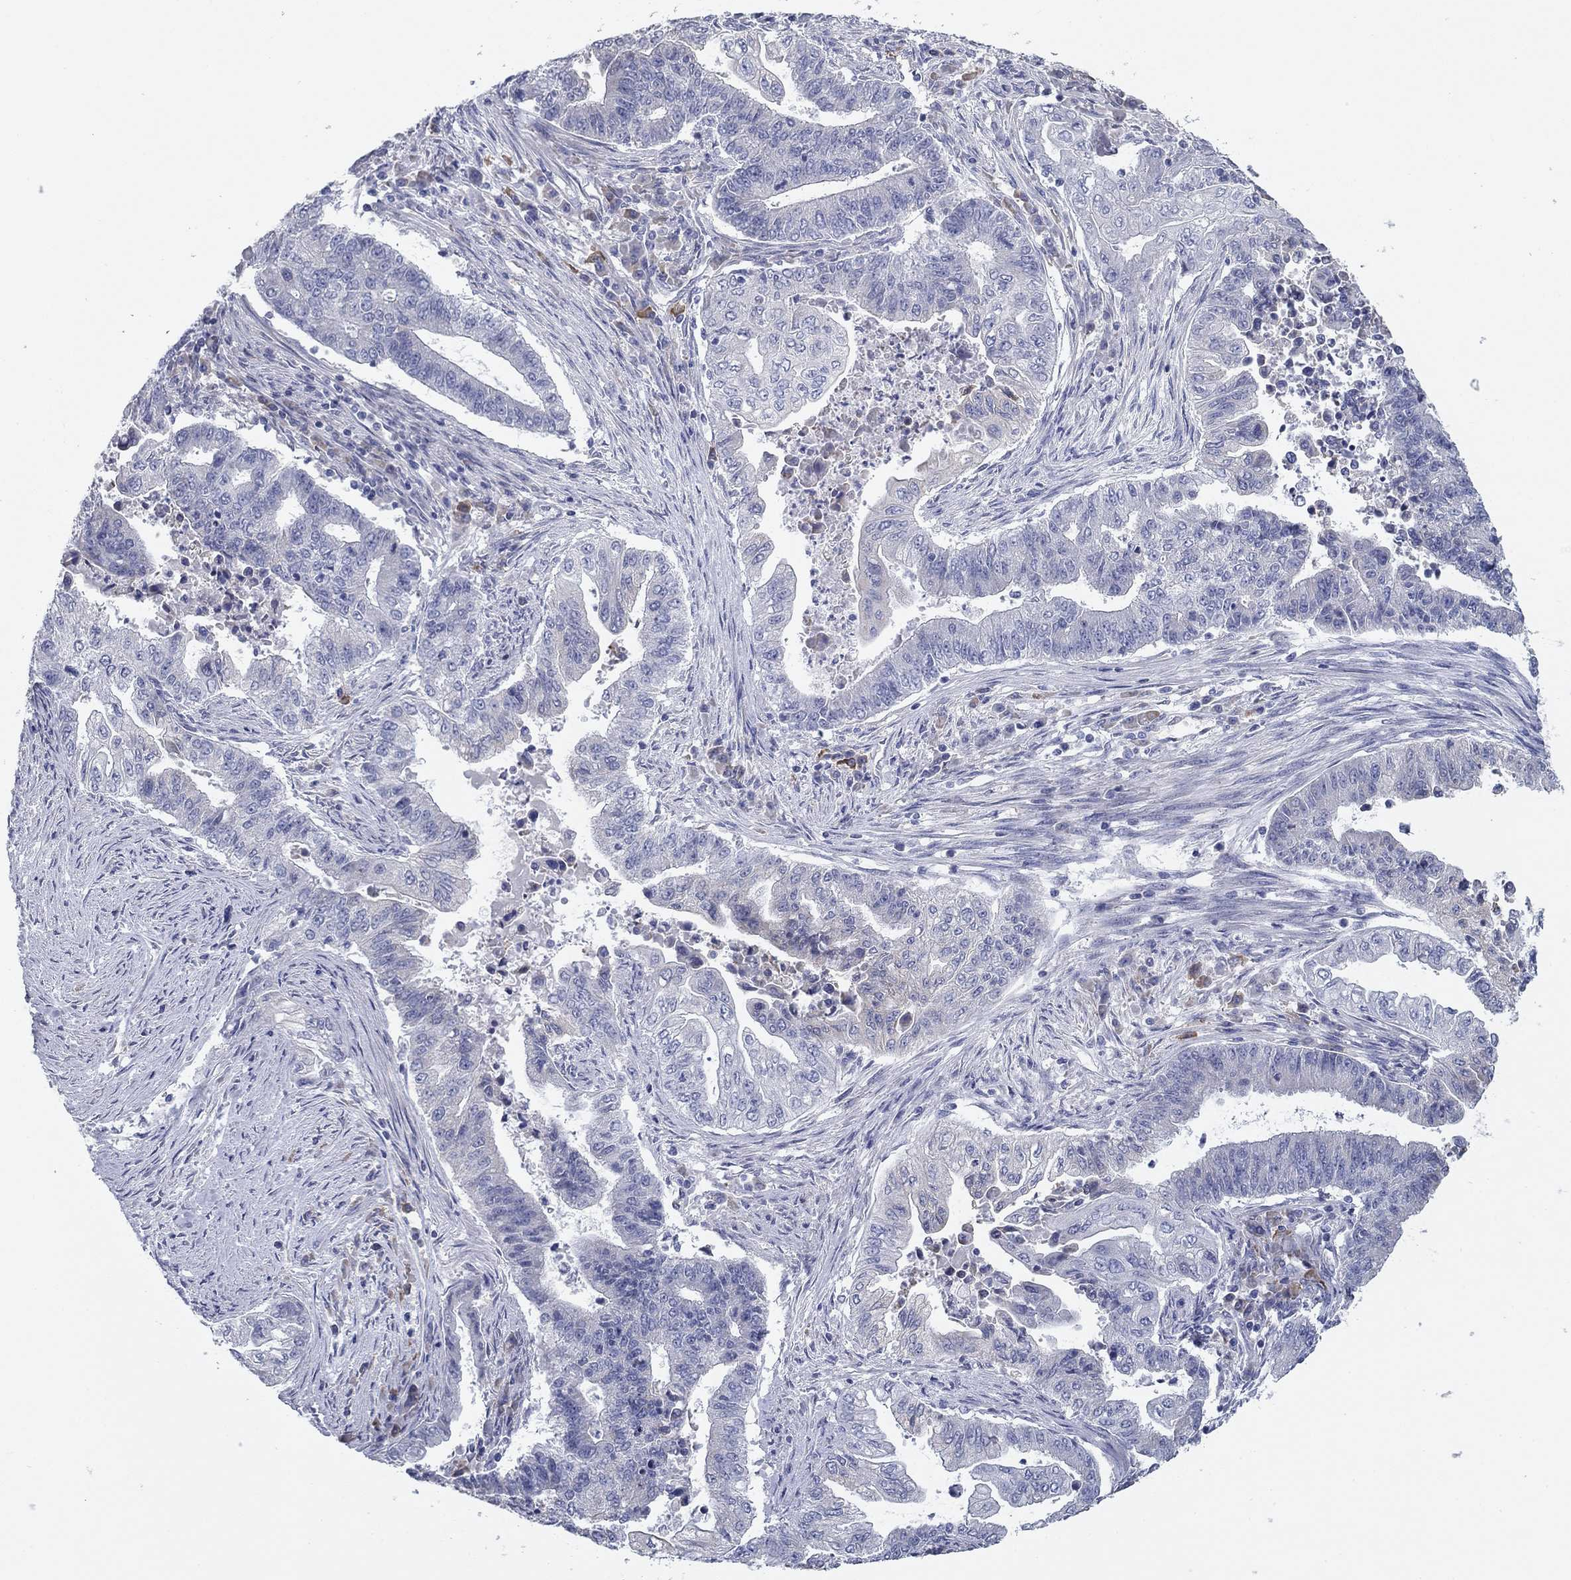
{"staining": {"intensity": "negative", "quantity": "none", "location": "none"}, "tissue": "endometrial cancer", "cell_type": "Tumor cells", "image_type": "cancer", "snomed": [{"axis": "morphology", "description": "Adenocarcinoma, NOS"}, {"axis": "topography", "description": "Uterus"}, {"axis": "topography", "description": "Endometrium"}], "caption": "The image demonstrates no staining of tumor cells in adenocarcinoma (endometrial).", "gene": "GRK7", "patient": {"sex": "female", "age": 54}}